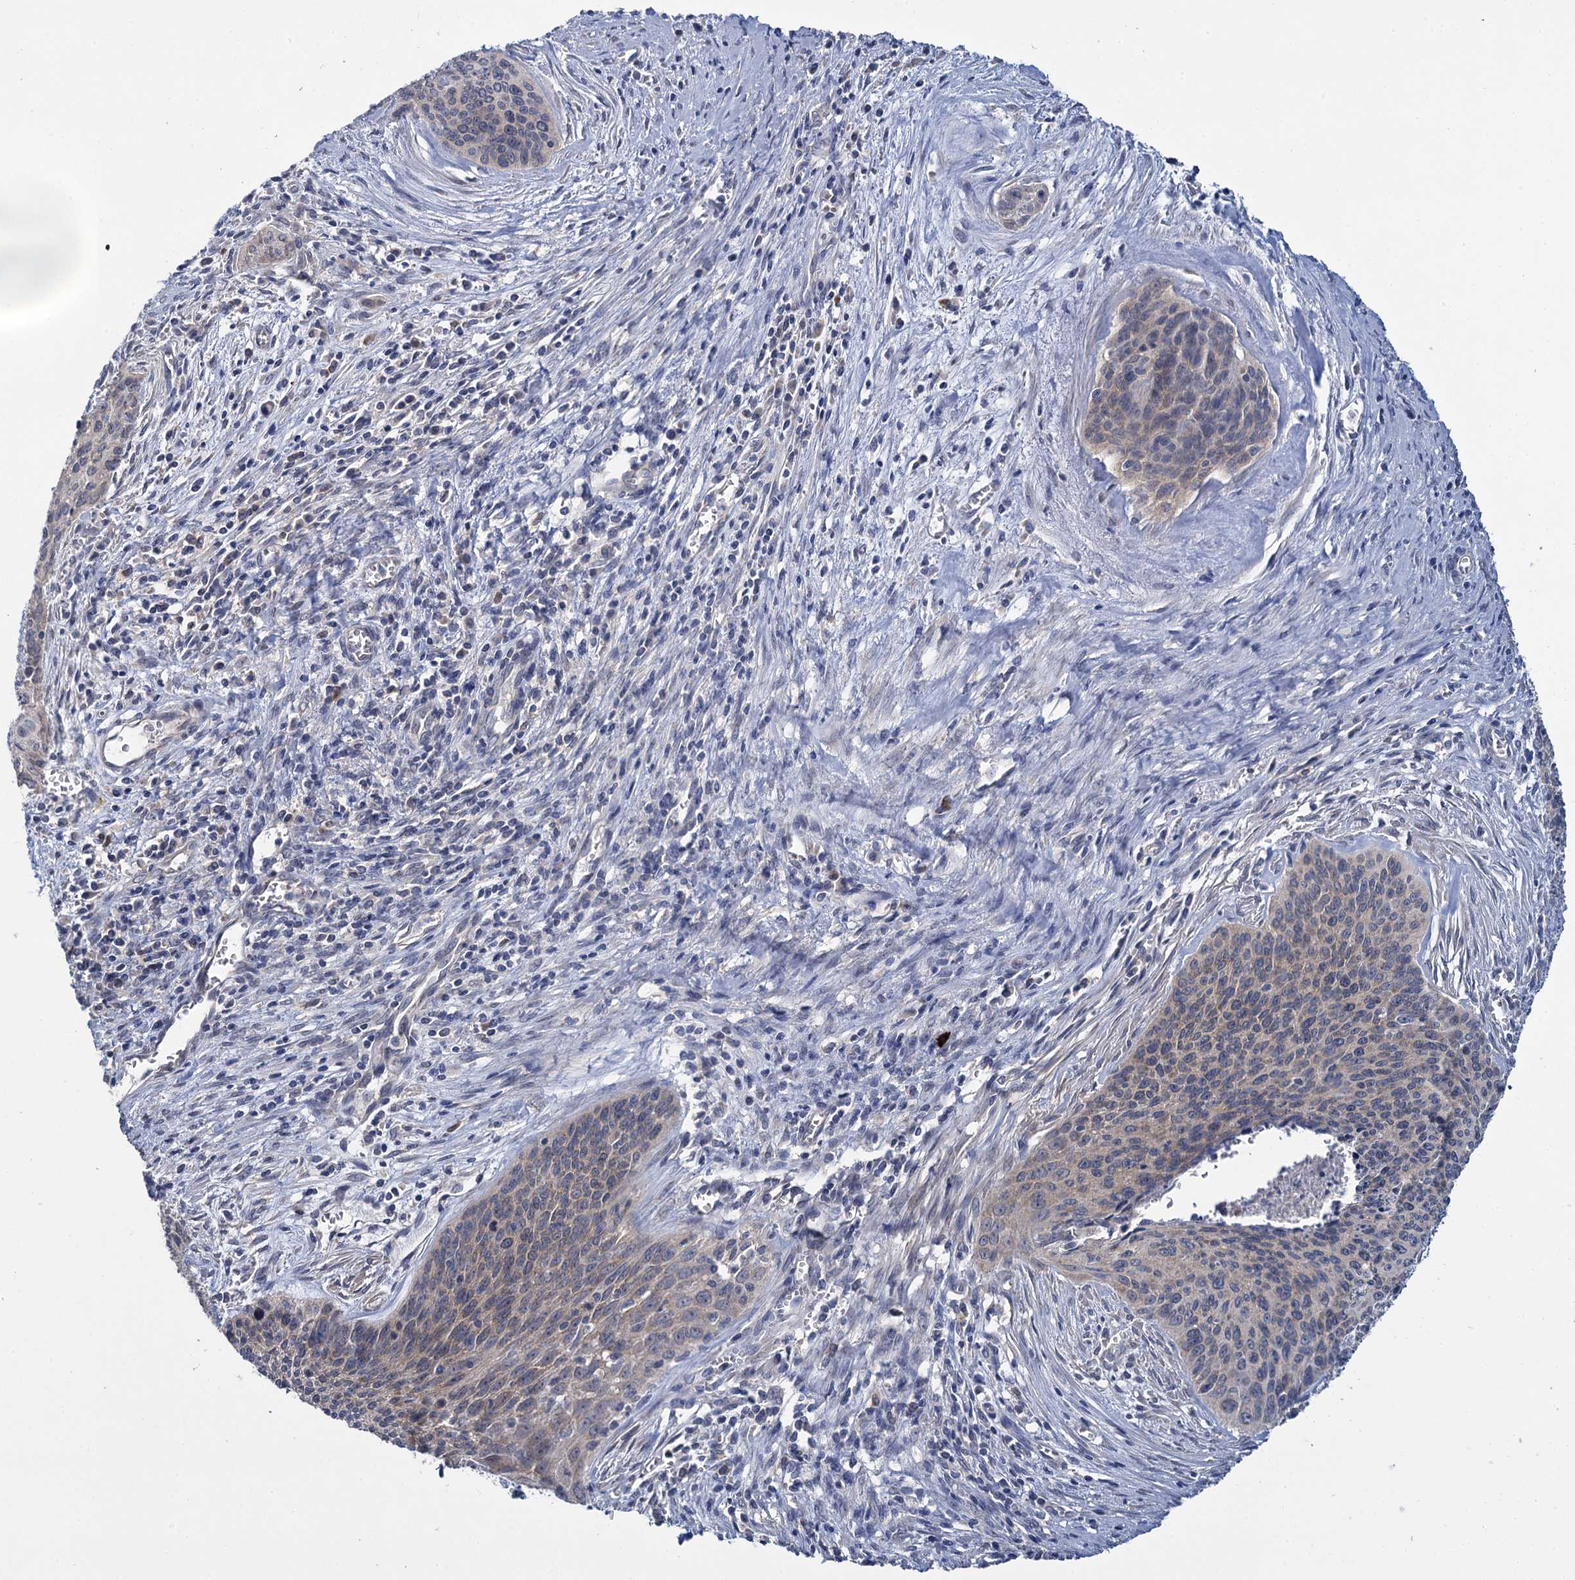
{"staining": {"intensity": "weak", "quantity": "25%-75%", "location": "cytoplasmic/membranous"}, "tissue": "cervical cancer", "cell_type": "Tumor cells", "image_type": "cancer", "snomed": [{"axis": "morphology", "description": "Squamous cell carcinoma, NOS"}, {"axis": "topography", "description": "Cervix"}], "caption": "Immunohistochemistry histopathology image of neoplastic tissue: human cervical squamous cell carcinoma stained using immunohistochemistry (IHC) shows low levels of weak protein expression localized specifically in the cytoplasmic/membranous of tumor cells, appearing as a cytoplasmic/membranous brown color.", "gene": "GSTM2", "patient": {"sex": "female", "age": 55}}